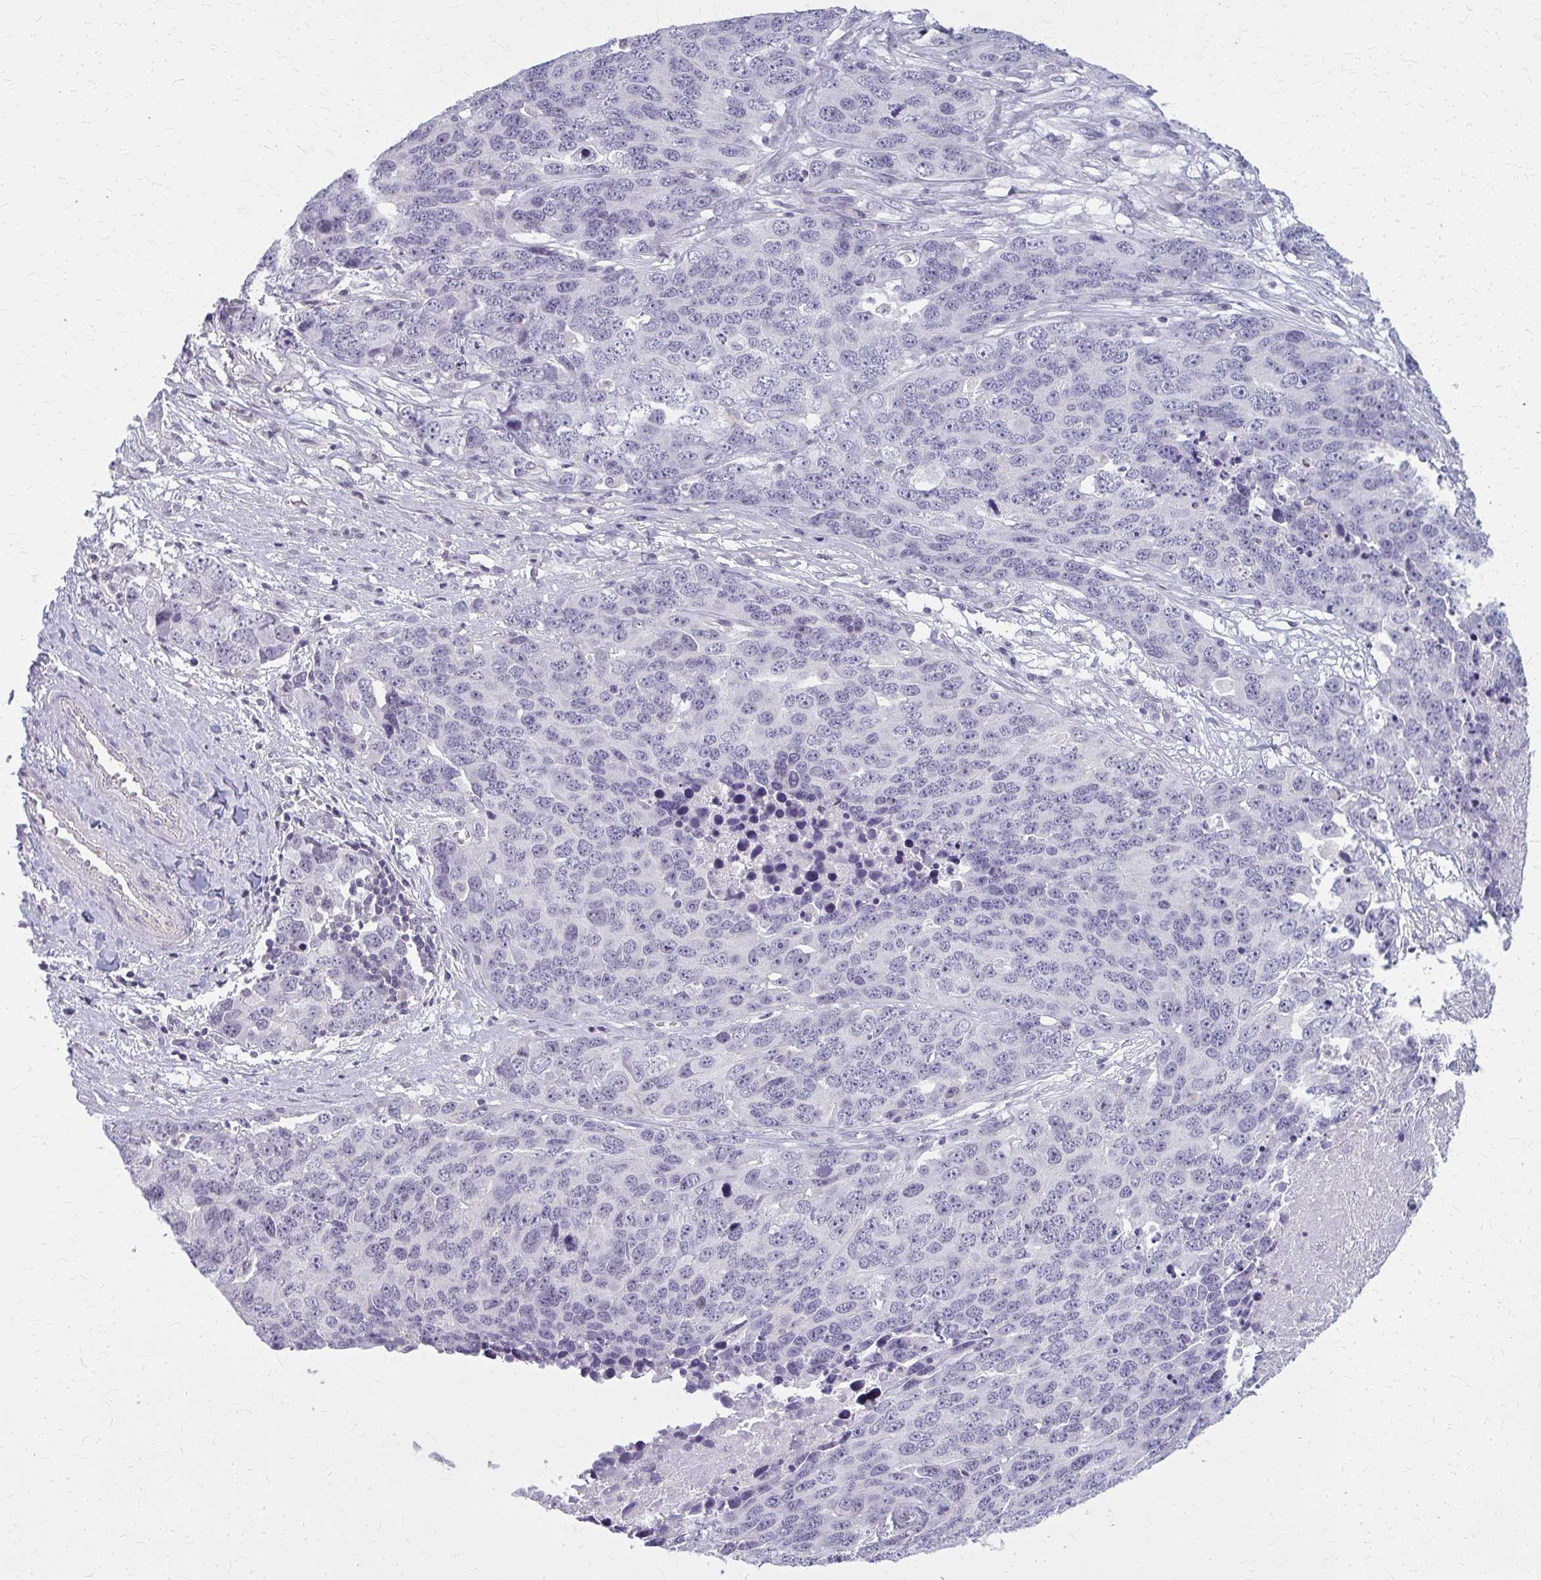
{"staining": {"intensity": "negative", "quantity": "none", "location": "none"}, "tissue": "ovarian cancer", "cell_type": "Tumor cells", "image_type": "cancer", "snomed": [{"axis": "morphology", "description": "Cystadenocarcinoma, serous, NOS"}, {"axis": "topography", "description": "Ovary"}], "caption": "The immunohistochemistry (IHC) histopathology image has no significant positivity in tumor cells of ovarian serous cystadenocarcinoma tissue.", "gene": "CASQ2", "patient": {"sex": "female", "age": 76}}